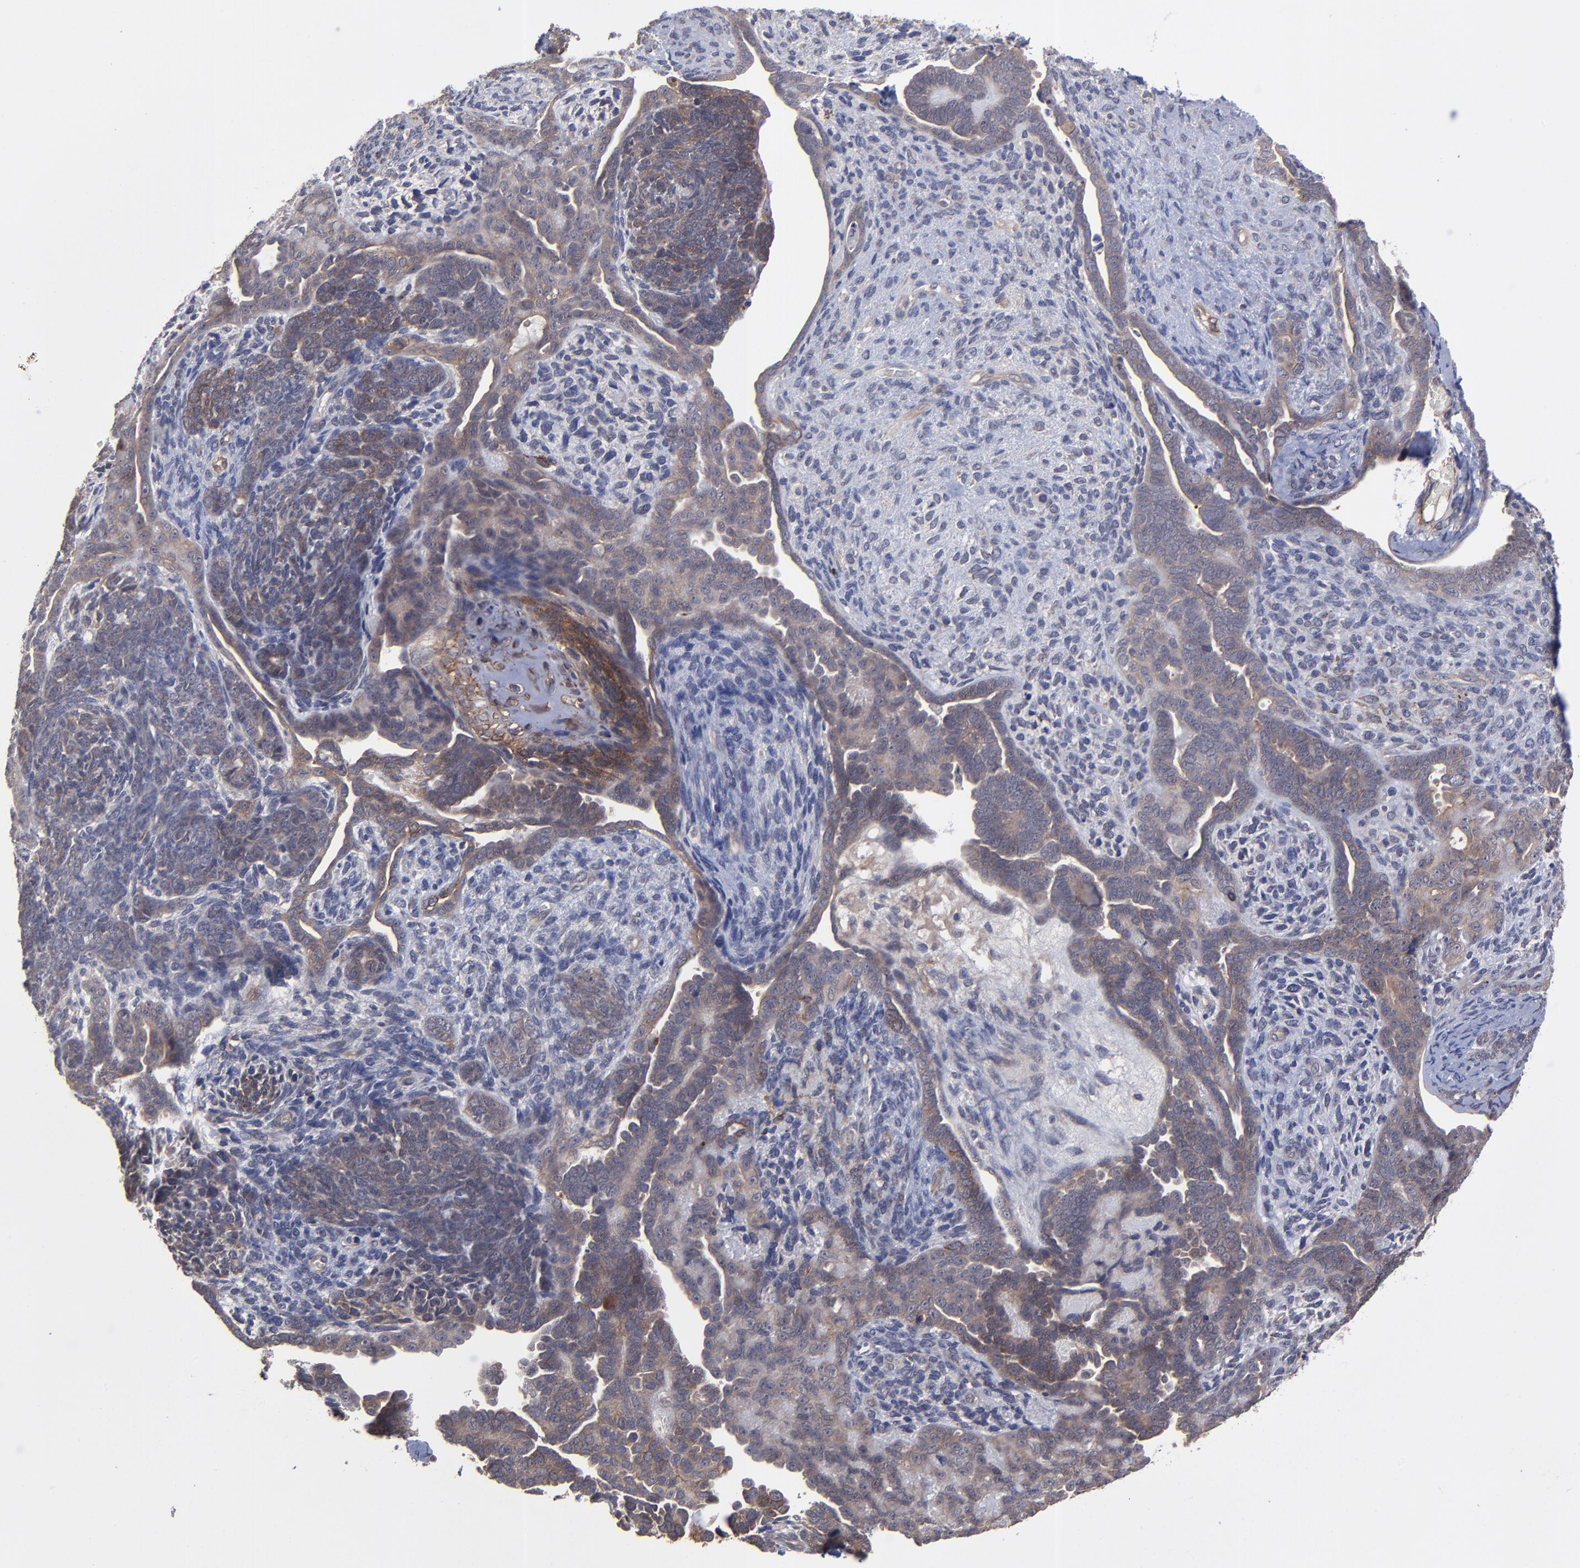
{"staining": {"intensity": "moderate", "quantity": ">75%", "location": "cytoplasmic/membranous"}, "tissue": "endometrial cancer", "cell_type": "Tumor cells", "image_type": "cancer", "snomed": [{"axis": "morphology", "description": "Neoplasm, malignant, NOS"}, {"axis": "topography", "description": "Endometrium"}], "caption": "A histopathology image of endometrial cancer (malignant neoplasm) stained for a protein demonstrates moderate cytoplasmic/membranous brown staining in tumor cells. Ihc stains the protein in brown and the nuclei are stained blue.", "gene": "ZNF780B", "patient": {"sex": "female", "age": 74}}